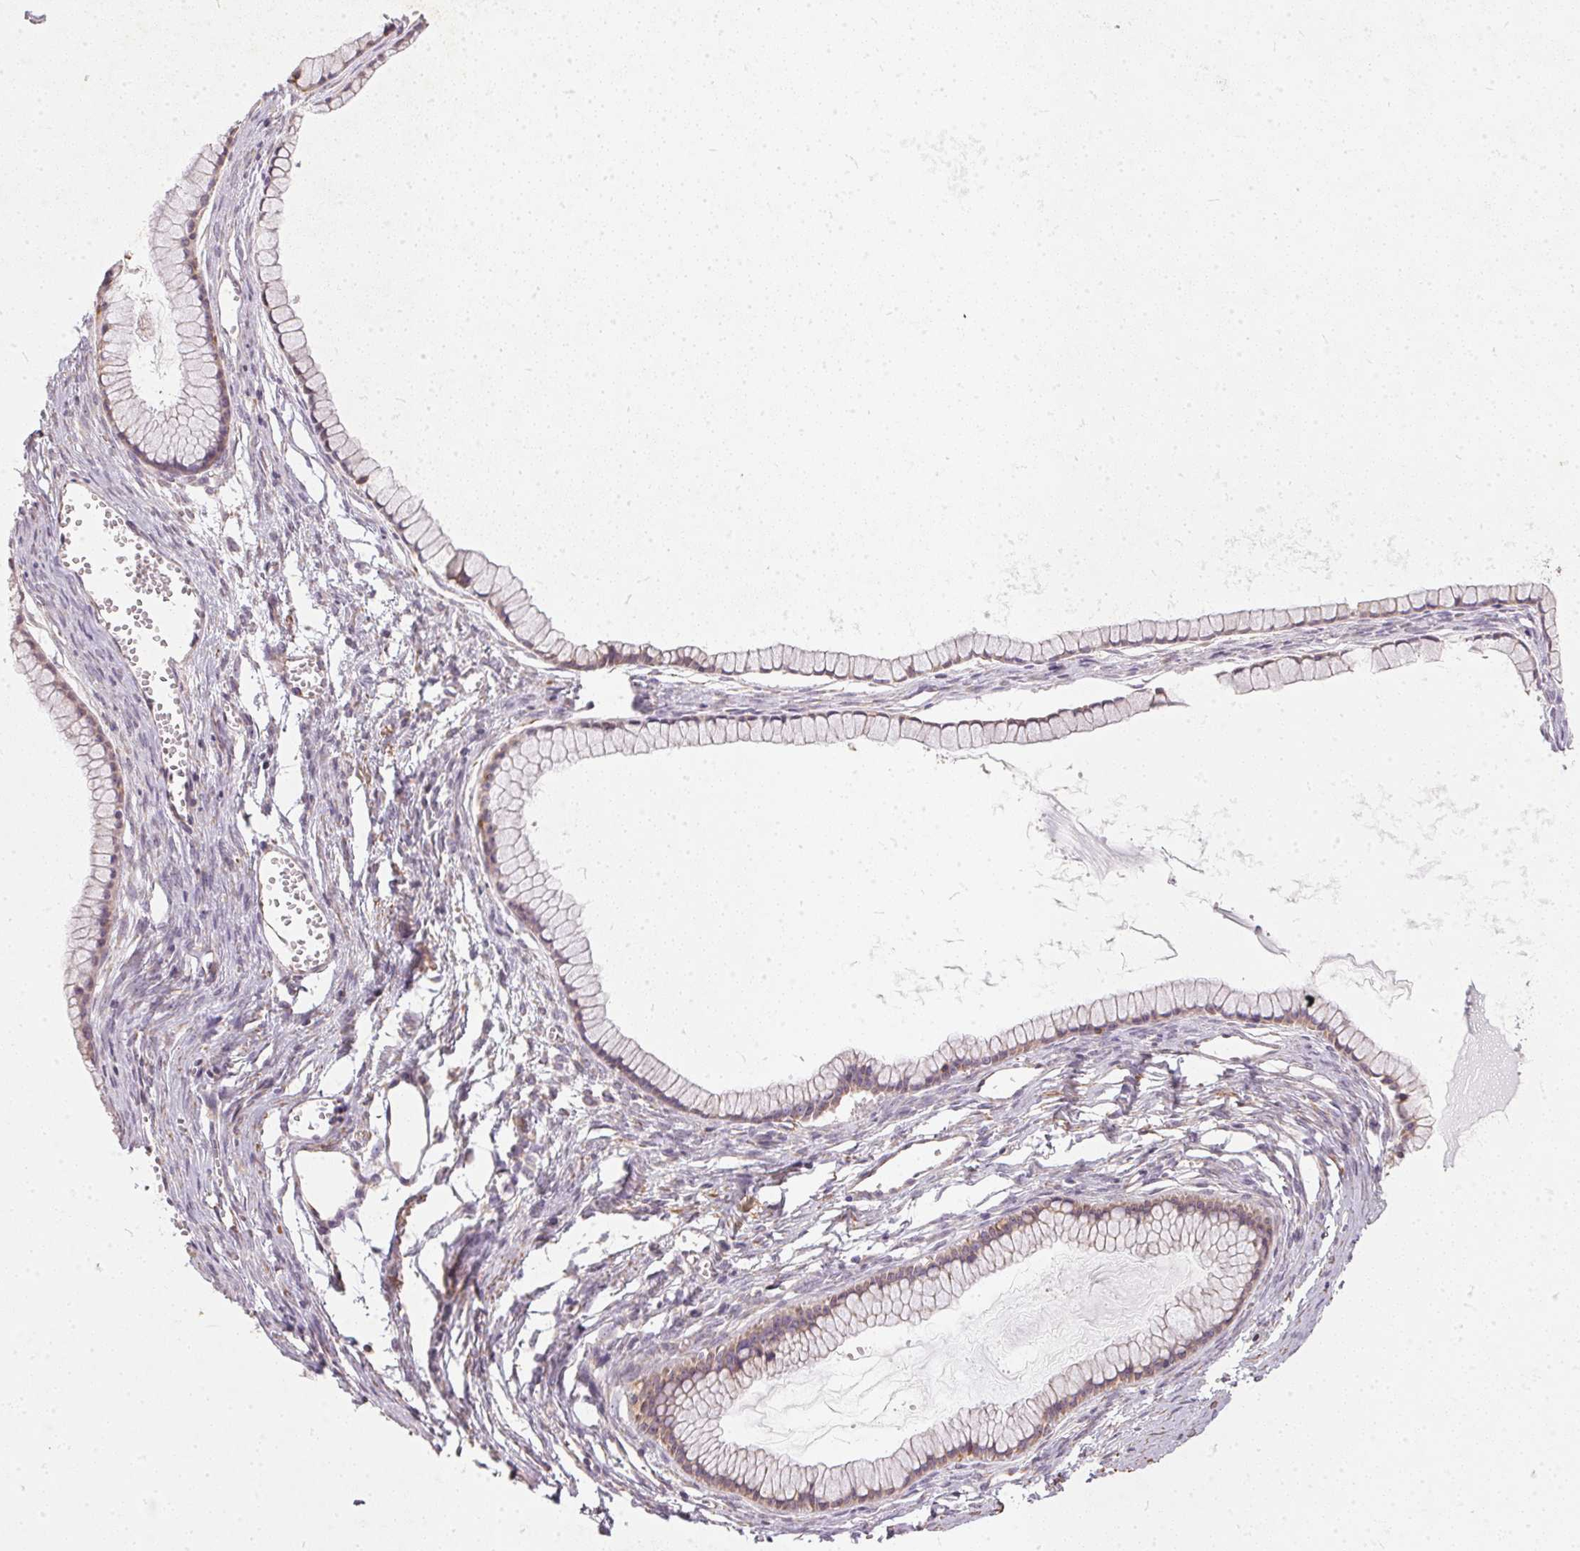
{"staining": {"intensity": "weak", "quantity": "<25%", "location": "cytoplasmic/membranous"}, "tissue": "ovarian cancer", "cell_type": "Tumor cells", "image_type": "cancer", "snomed": [{"axis": "morphology", "description": "Cystadenocarcinoma, mucinous, NOS"}, {"axis": "topography", "description": "Ovary"}], "caption": "Immunohistochemistry (IHC) image of neoplastic tissue: human ovarian cancer (mucinous cystadenocarcinoma) stained with DAB (3,3'-diaminobenzidine) demonstrates no significant protein positivity in tumor cells.", "gene": "VWA5B2", "patient": {"sex": "female", "age": 41}}